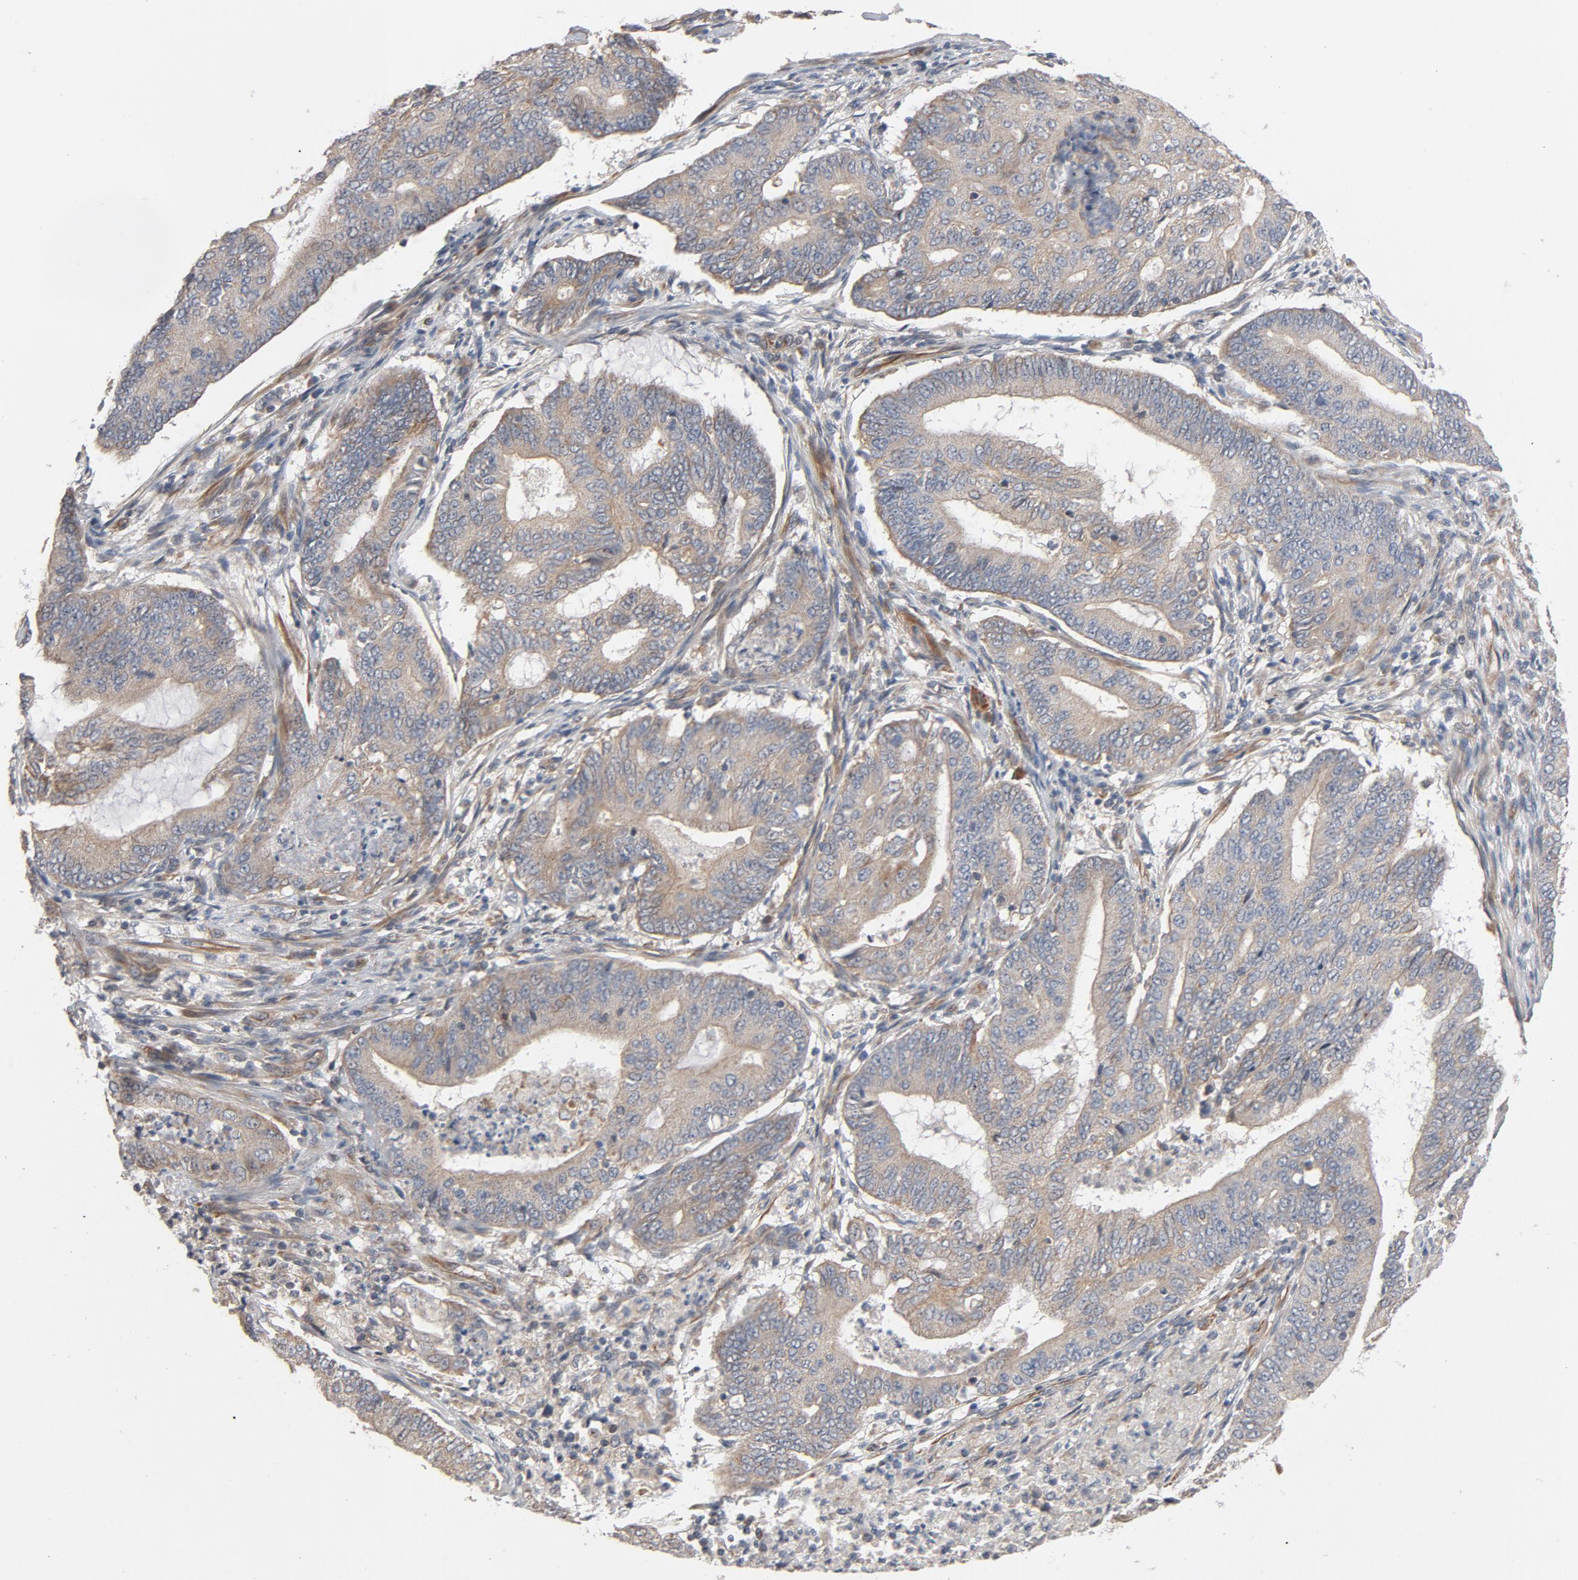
{"staining": {"intensity": "moderate", "quantity": ">75%", "location": "cytoplasmic/membranous"}, "tissue": "endometrial cancer", "cell_type": "Tumor cells", "image_type": "cancer", "snomed": [{"axis": "morphology", "description": "Adenocarcinoma, NOS"}, {"axis": "topography", "description": "Endometrium"}], "caption": "Human endometrial adenocarcinoma stained with a protein marker shows moderate staining in tumor cells.", "gene": "TRIOBP", "patient": {"sex": "female", "age": 63}}